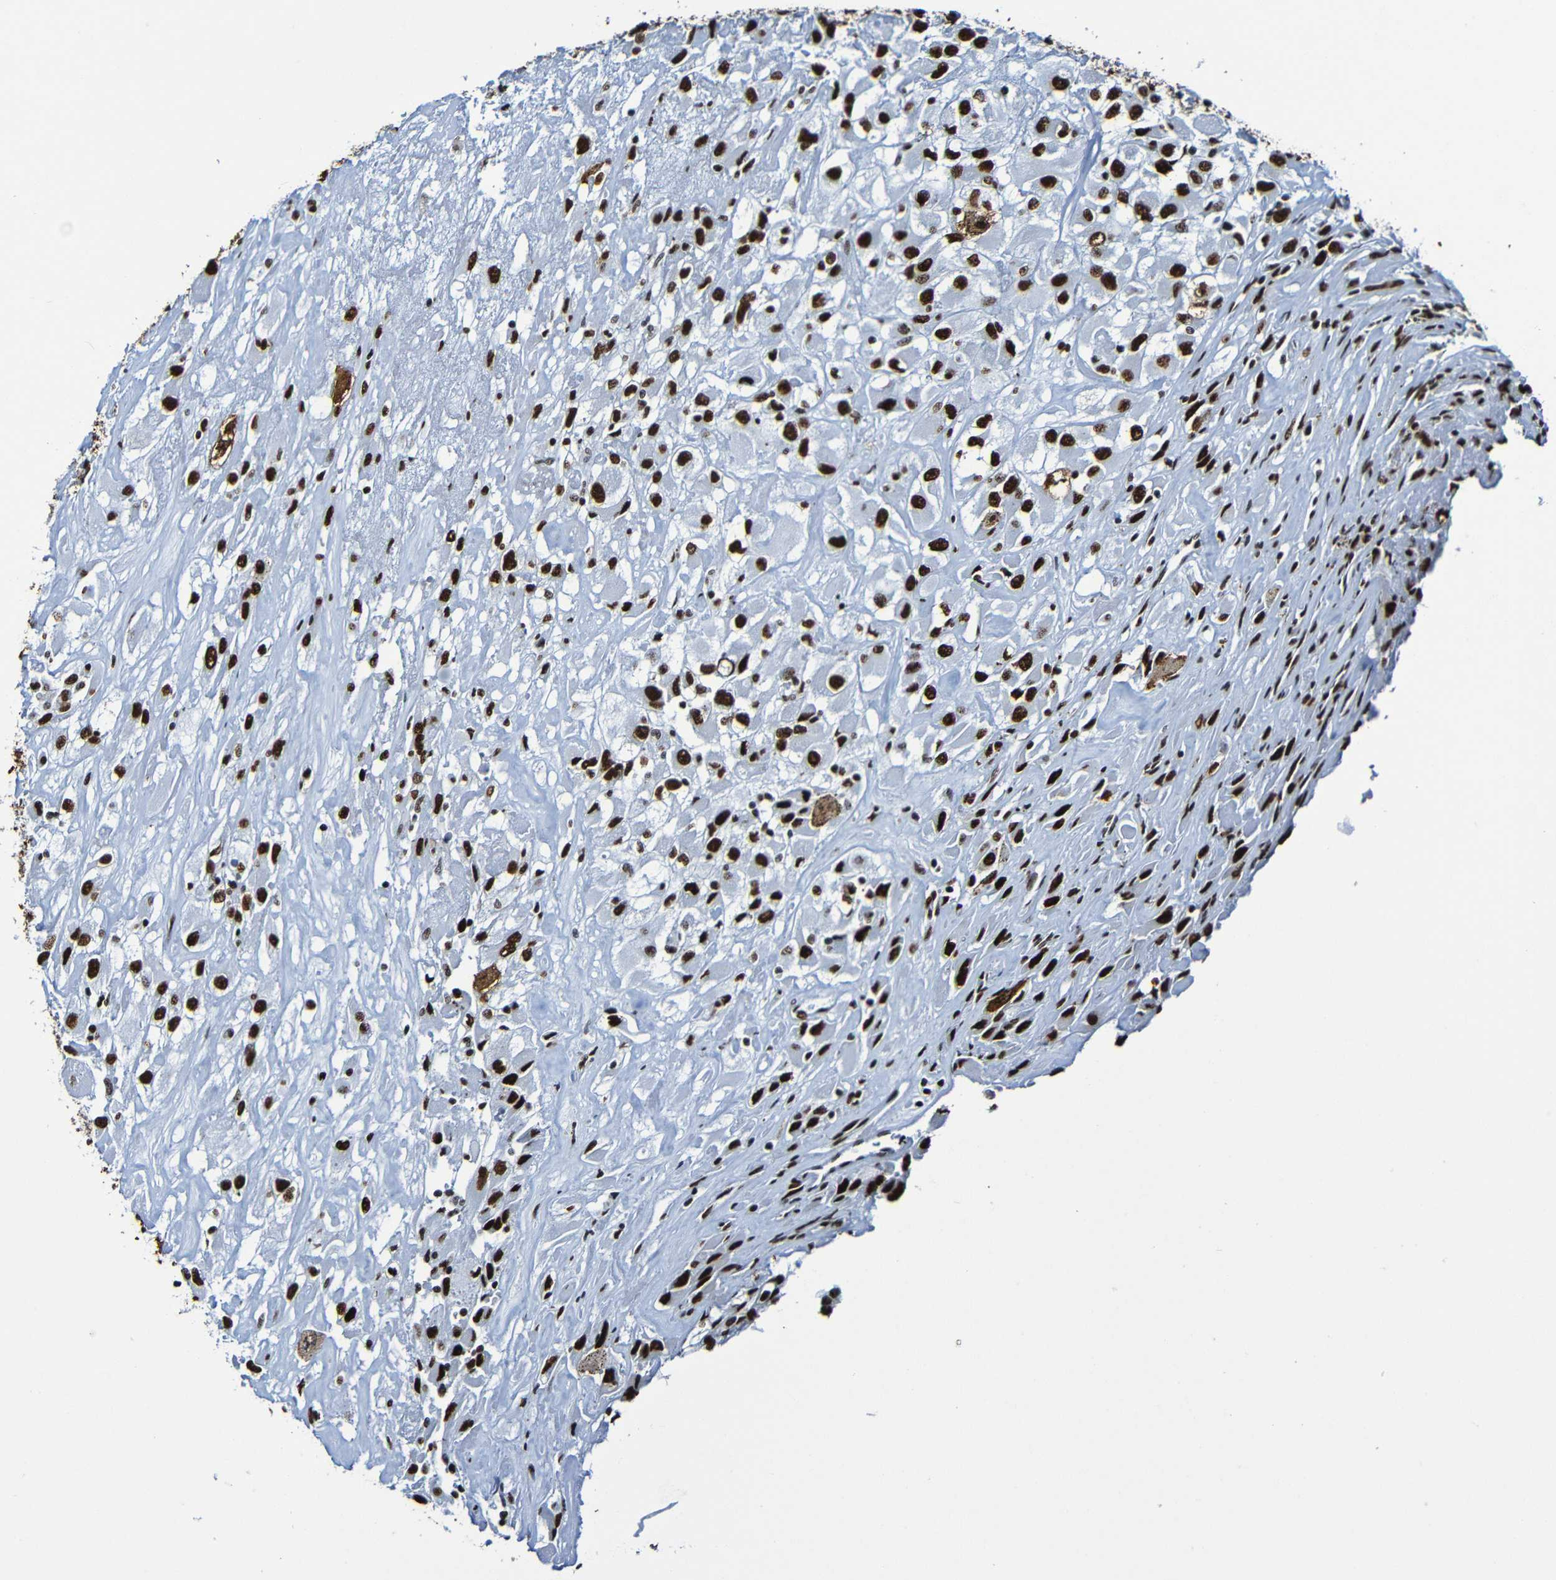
{"staining": {"intensity": "strong", "quantity": ">75%", "location": "nuclear"}, "tissue": "renal cancer", "cell_type": "Tumor cells", "image_type": "cancer", "snomed": [{"axis": "morphology", "description": "Adenocarcinoma, NOS"}, {"axis": "topography", "description": "Kidney"}], "caption": "Immunohistochemistry image of human adenocarcinoma (renal) stained for a protein (brown), which exhibits high levels of strong nuclear positivity in approximately >75% of tumor cells.", "gene": "SRSF3", "patient": {"sex": "female", "age": 52}}